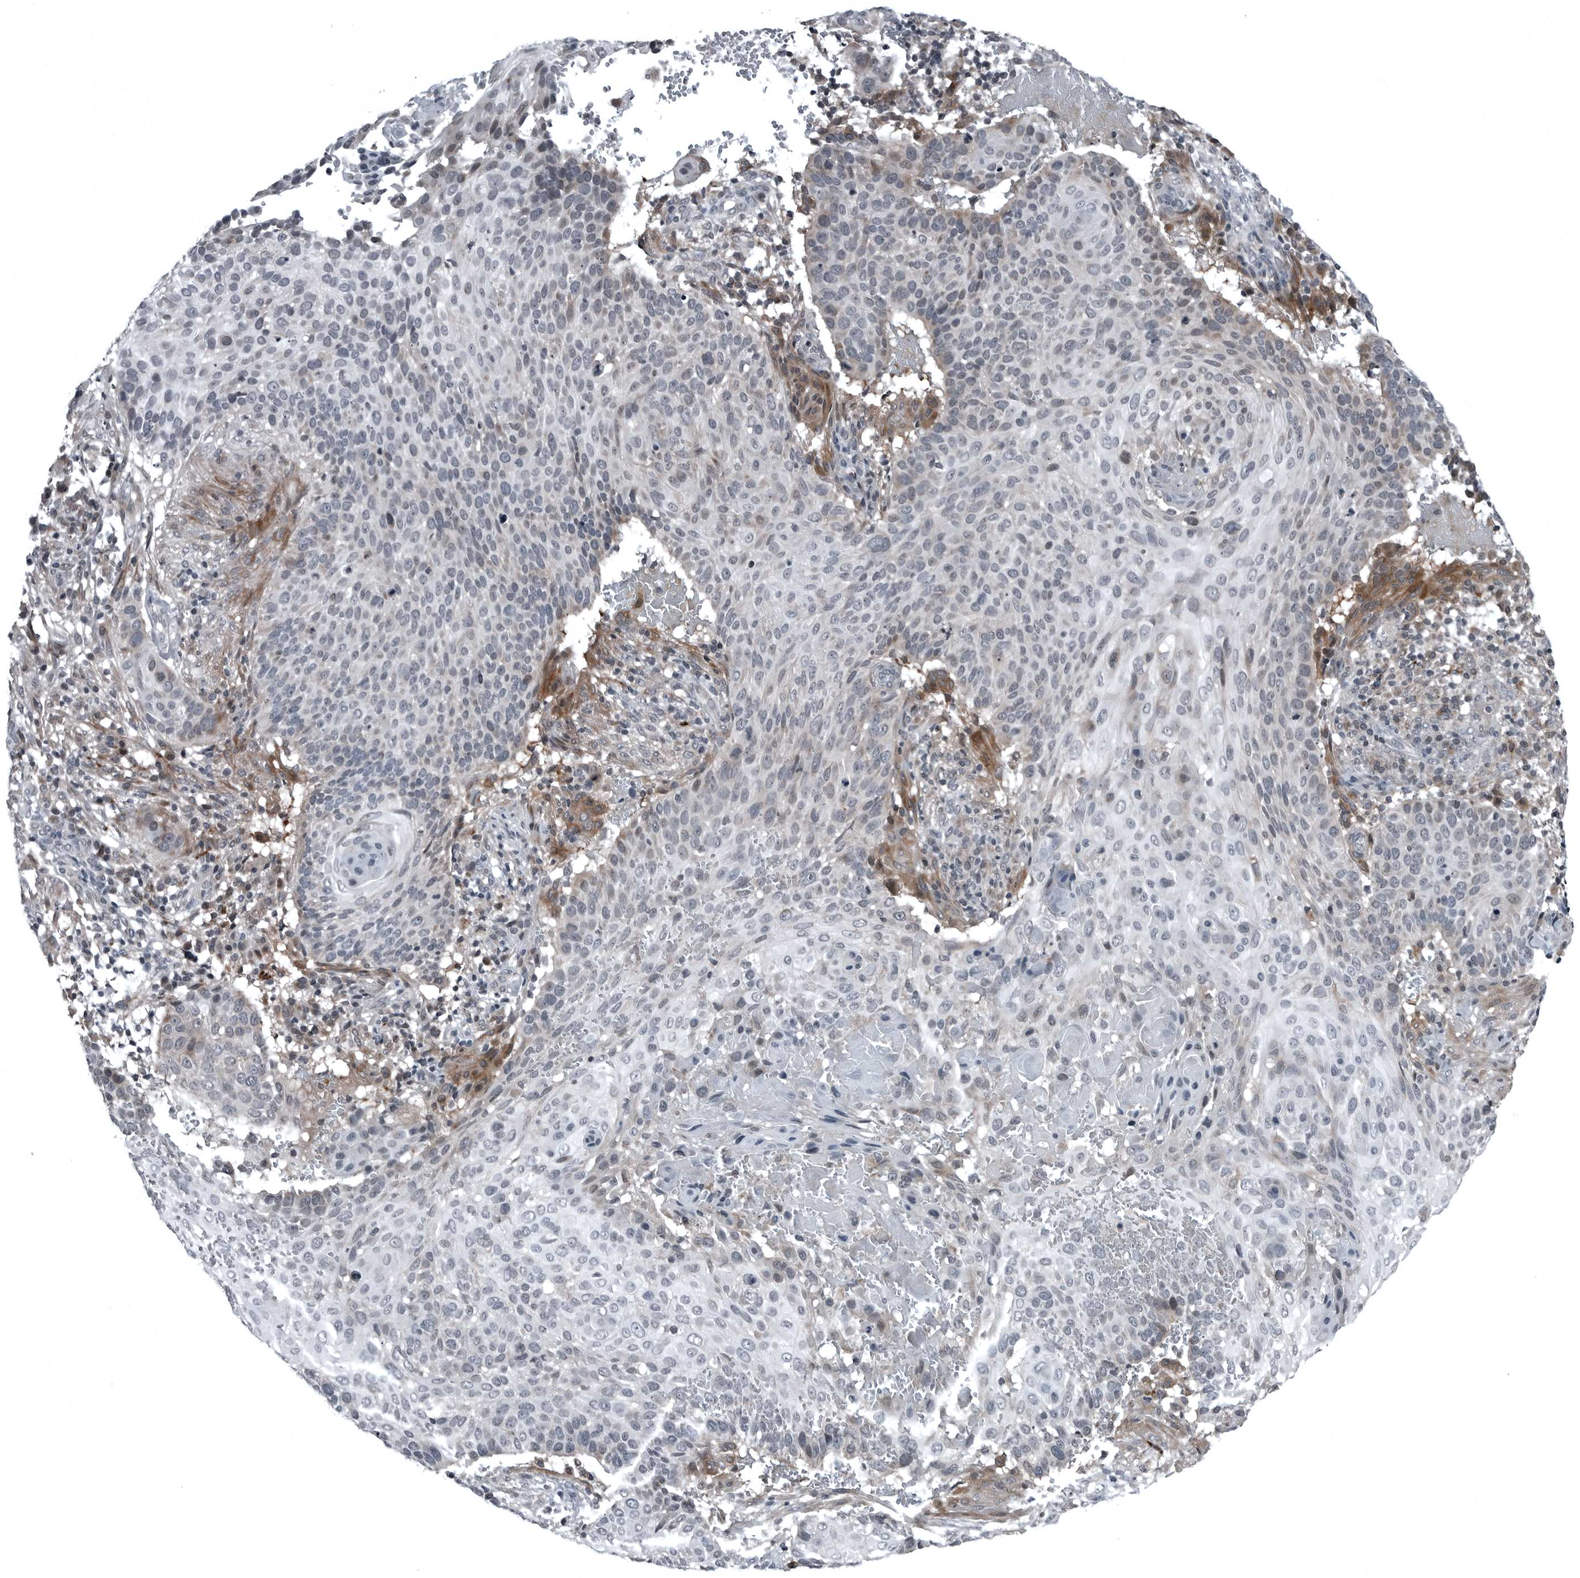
{"staining": {"intensity": "negative", "quantity": "none", "location": "none"}, "tissue": "cervical cancer", "cell_type": "Tumor cells", "image_type": "cancer", "snomed": [{"axis": "morphology", "description": "Squamous cell carcinoma, NOS"}, {"axis": "topography", "description": "Cervix"}], "caption": "High power microscopy photomicrograph of an IHC photomicrograph of cervical squamous cell carcinoma, revealing no significant positivity in tumor cells.", "gene": "GAK", "patient": {"sex": "female", "age": 74}}